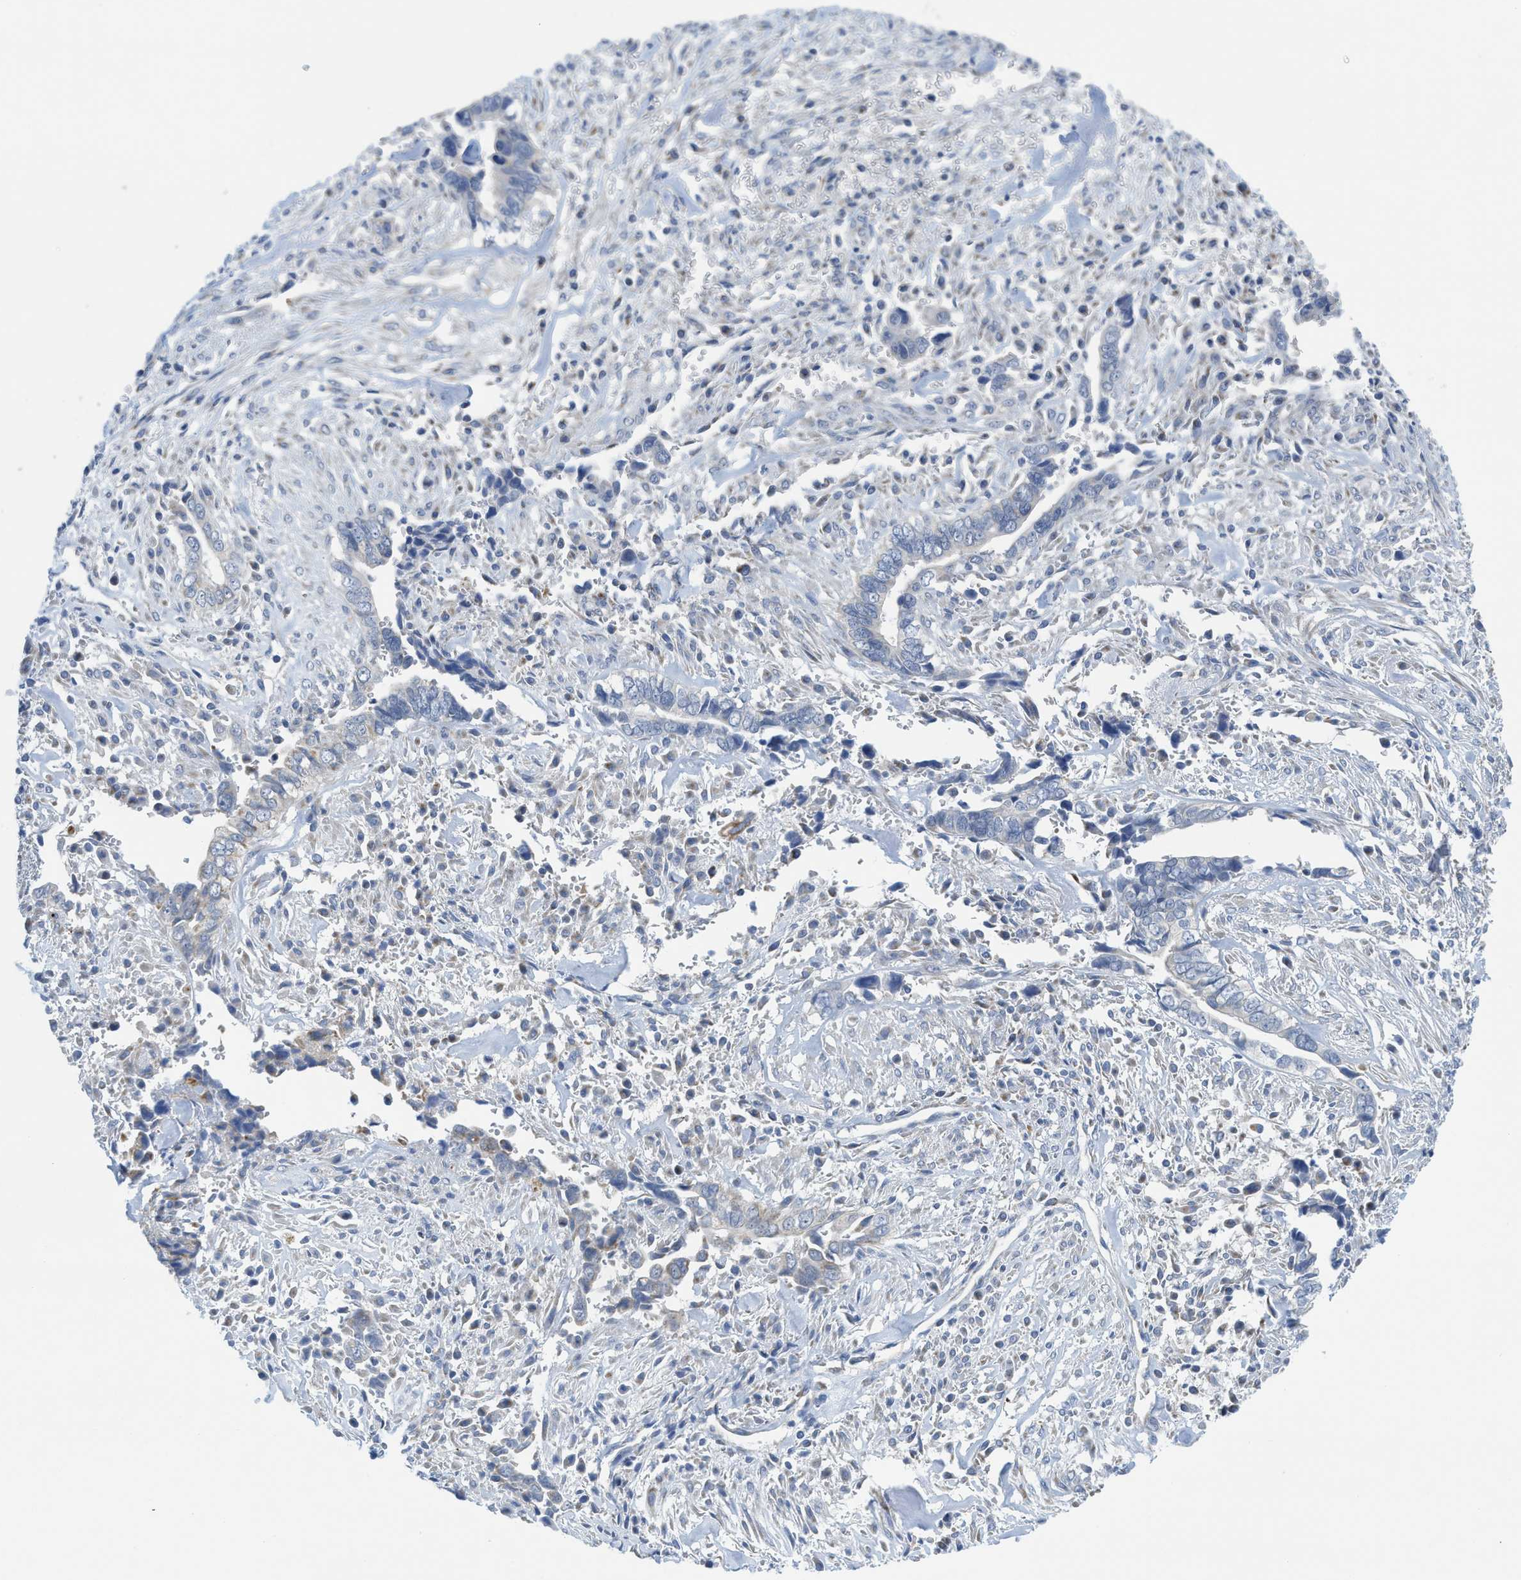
{"staining": {"intensity": "moderate", "quantity": "25%-75%", "location": "cytoplasmic/membranous"}, "tissue": "liver cancer", "cell_type": "Tumor cells", "image_type": "cancer", "snomed": [{"axis": "morphology", "description": "Cholangiocarcinoma"}, {"axis": "topography", "description": "Liver"}], "caption": "The photomicrograph displays a brown stain indicating the presence of a protein in the cytoplasmic/membranous of tumor cells in liver cancer.", "gene": "GATD3", "patient": {"sex": "female", "age": 79}}